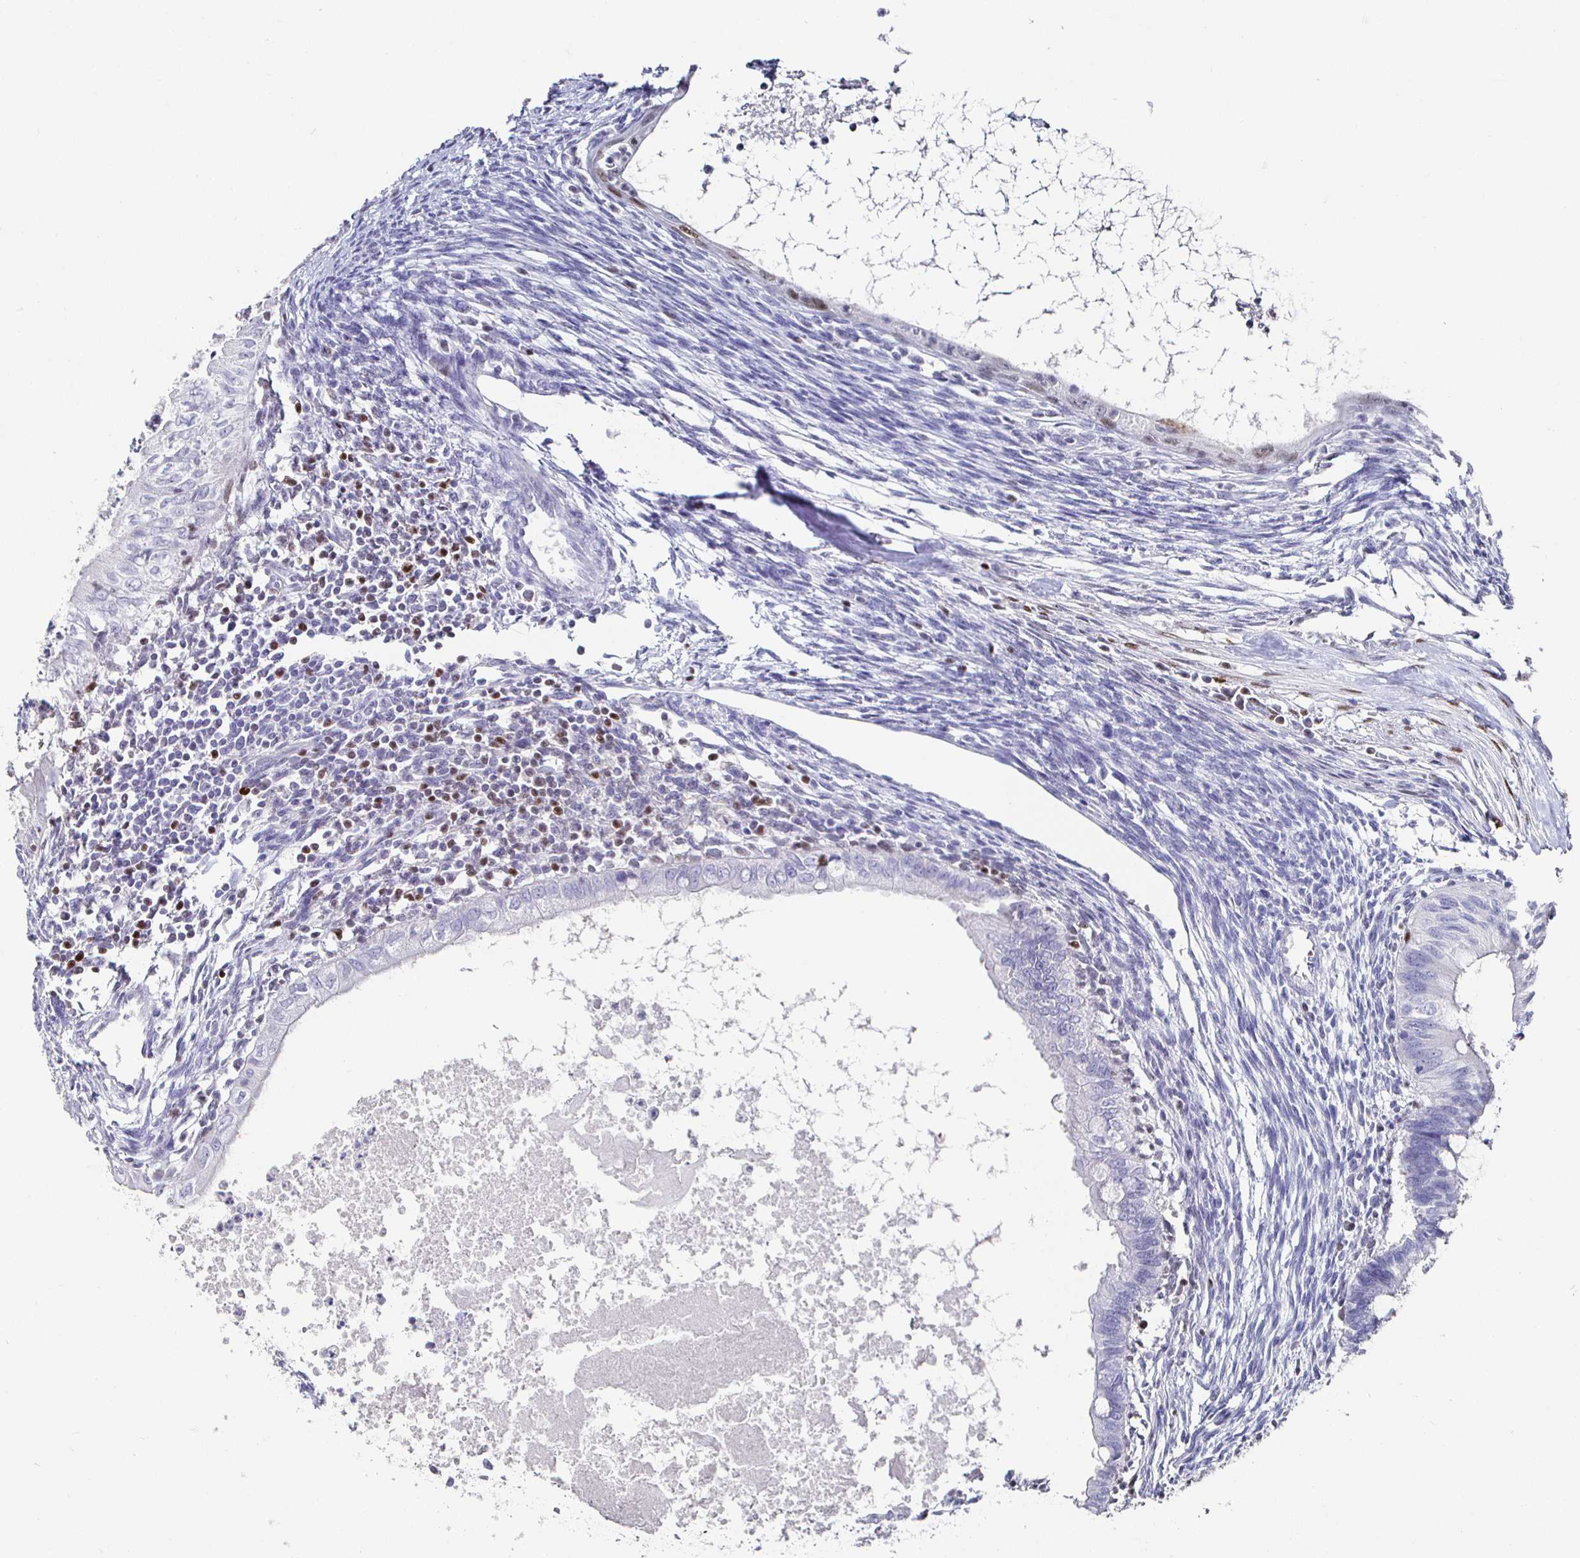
{"staining": {"intensity": "weak", "quantity": "<25%", "location": "nuclear"}, "tissue": "testis cancer", "cell_type": "Tumor cells", "image_type": "cancer", "snomed": [{"axis": "morphology", "description": "Carcinoma, Embryonal, NOS"}, {"axis": "topography", "description": "Testis"}], "caption": "Tumor cells show no significant expression in embryonal carcinoma (testis). Brightfield microscopy of IHC stained with DAB (brown) and hematoxylin (blue), captured at high magnification.", "gene": "RUNX2", "patient": {"sex": "male", "age": 37}}